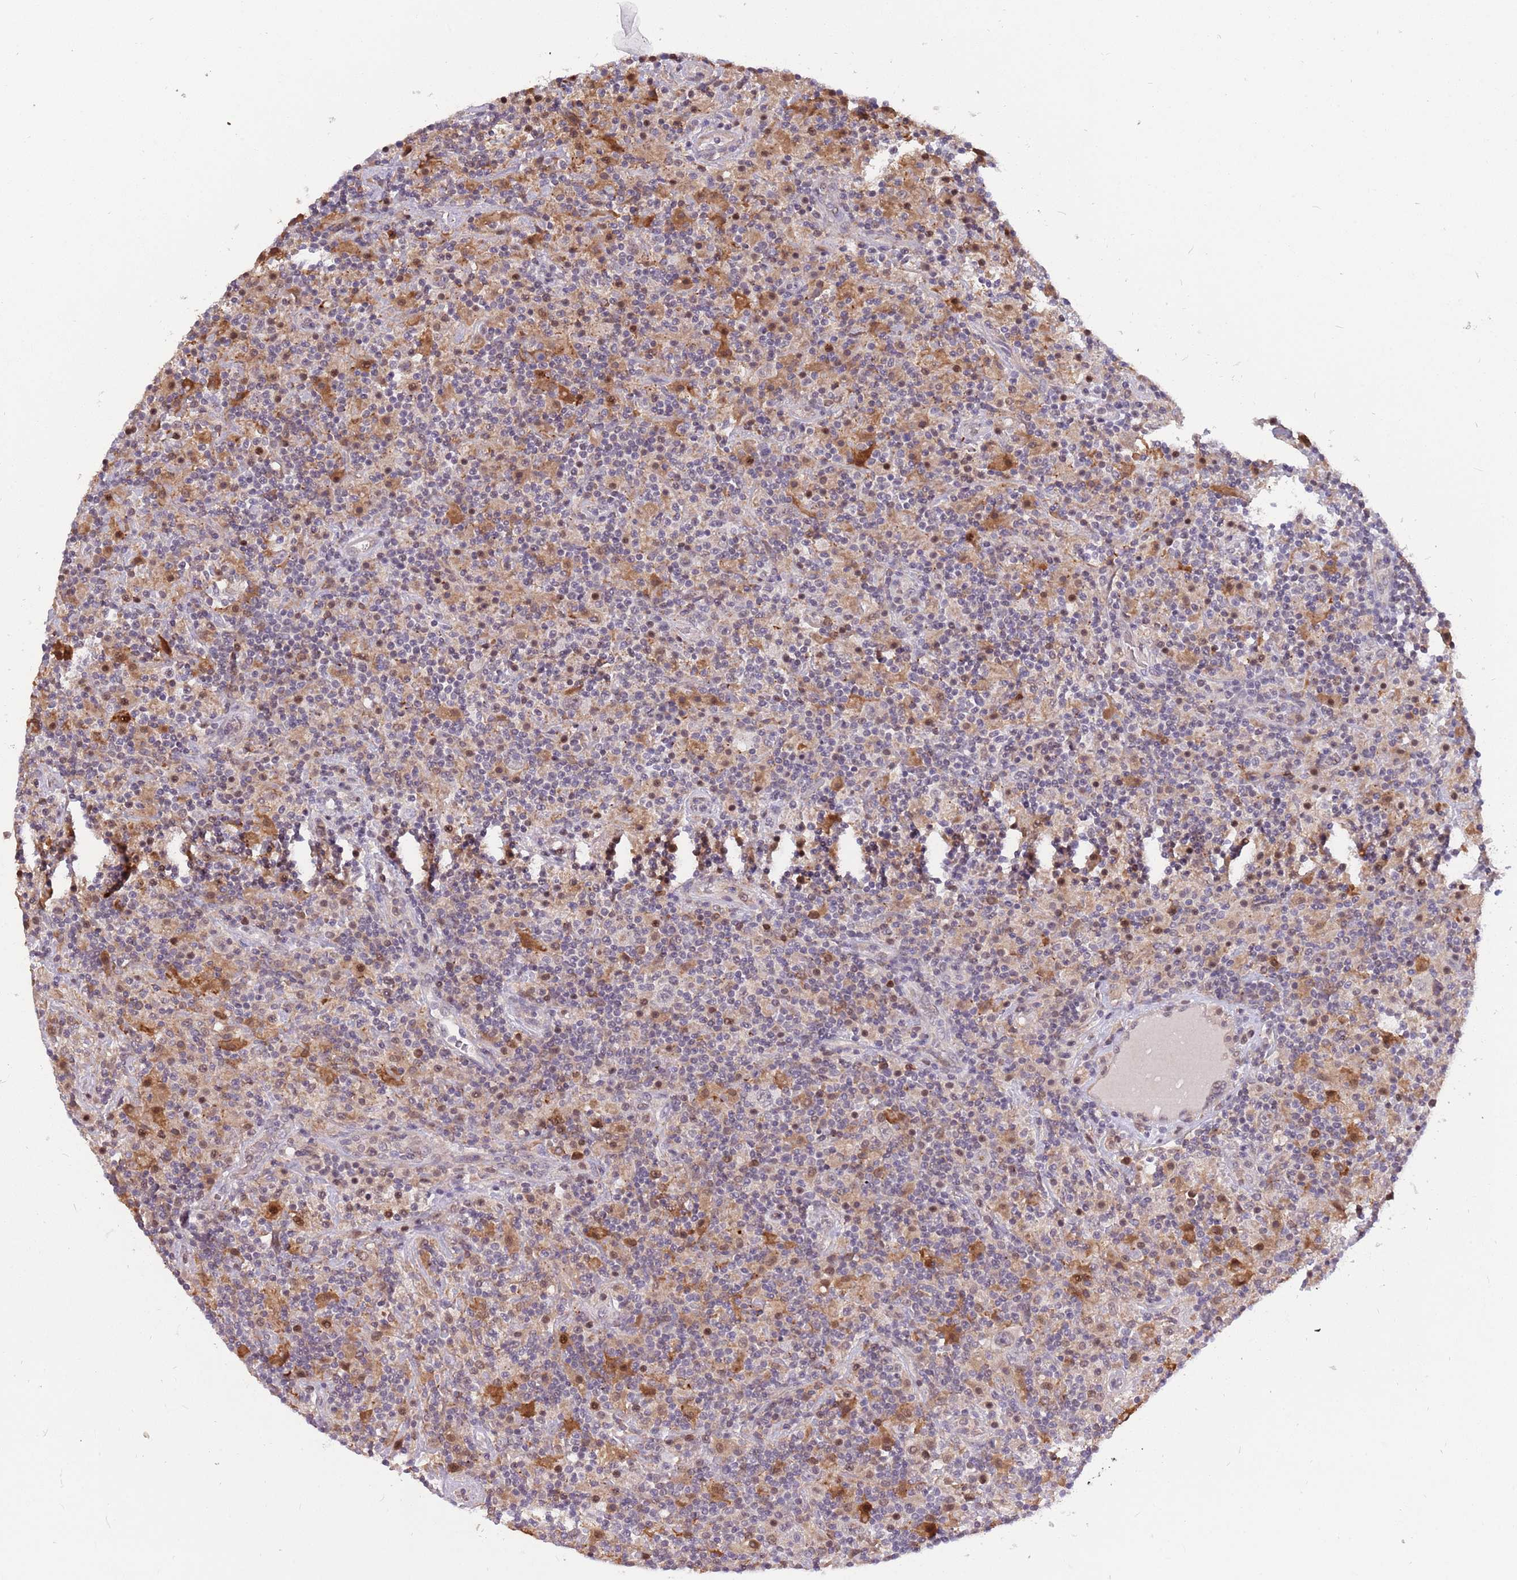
{"staining": {"intensity": "negative", "quantity": "none", "location": "none"}, "tissue": "lymphoma", "cell_type": "Tumor cells", "image_type": "cancer", "snomed": [{"axis": "morphology", "description": "Hodgkin's disease, NOS"}, {"axis": "topography", "description": "Lymph node"}], "caption": "IHC image of neoplastic tissue: Hodgkin's disease stained with DAB demonstrates no significant protein positivity in tumor cells. (IHC, brightfield microscopy, high magnification).", "gene": "CCNJL", "patient": {"sex": "male", "age": 70}}